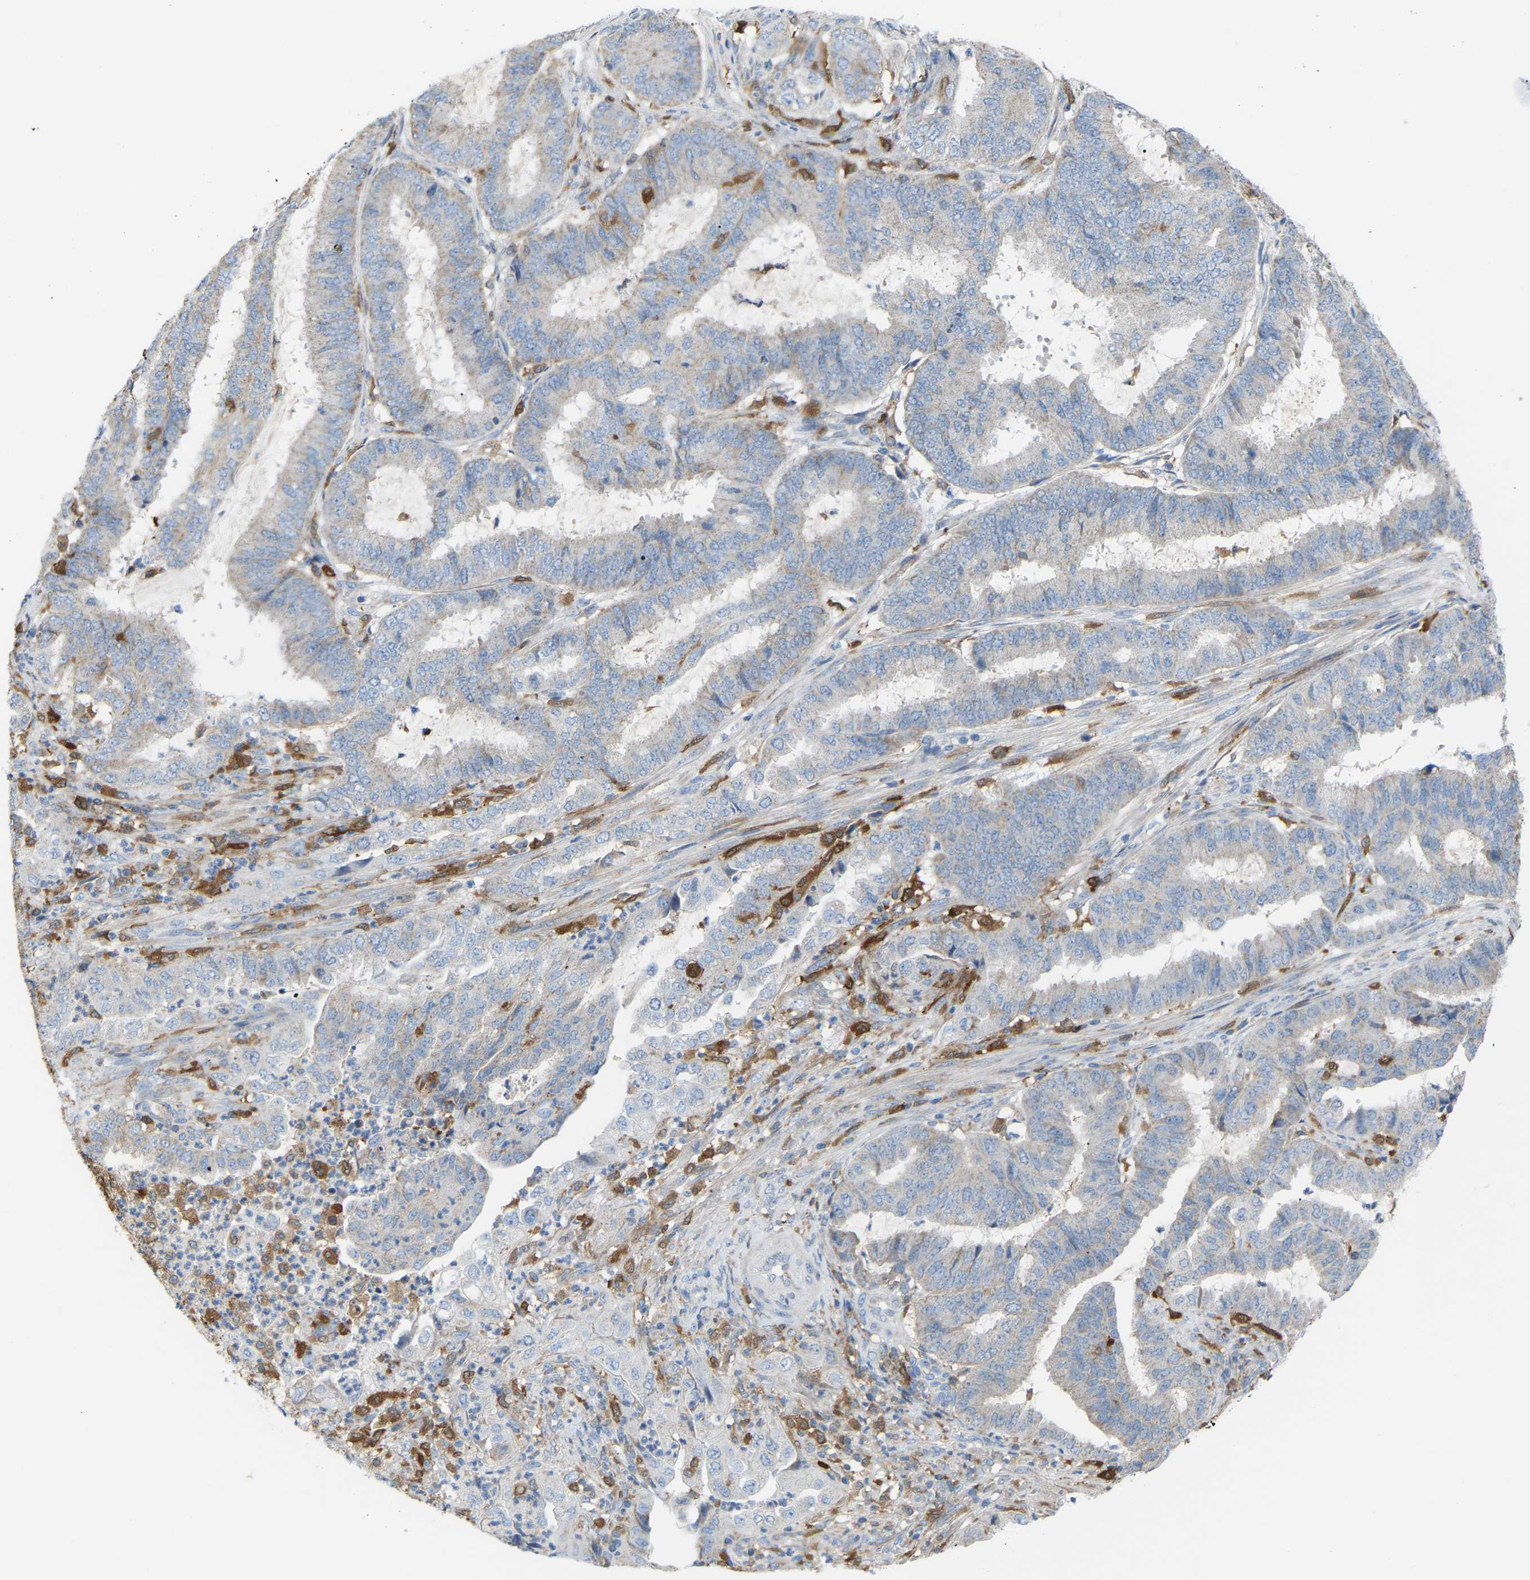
{"staining": {"intensity": "negative", "quantity": "none", "location": "none"}, "tissue": "endometrial cancer", "cell_type": "Tumor cells", "image_type": "cancer", "snomed": [{"axis": "morphology", "description": "Adenocarcinoma, NOS"}, {"axis": "topography", "description": "Endometrium"}], "caption": "A histopathology image of adenocarcinoma (endometrial) stained for a protein exhibits no brown staining in tumor cells. (DAB immunohistochemistry (IHC) with hematoxylin counter stain).", "gene": "CROT", "patient": {"sex": "female", "age": 51}}